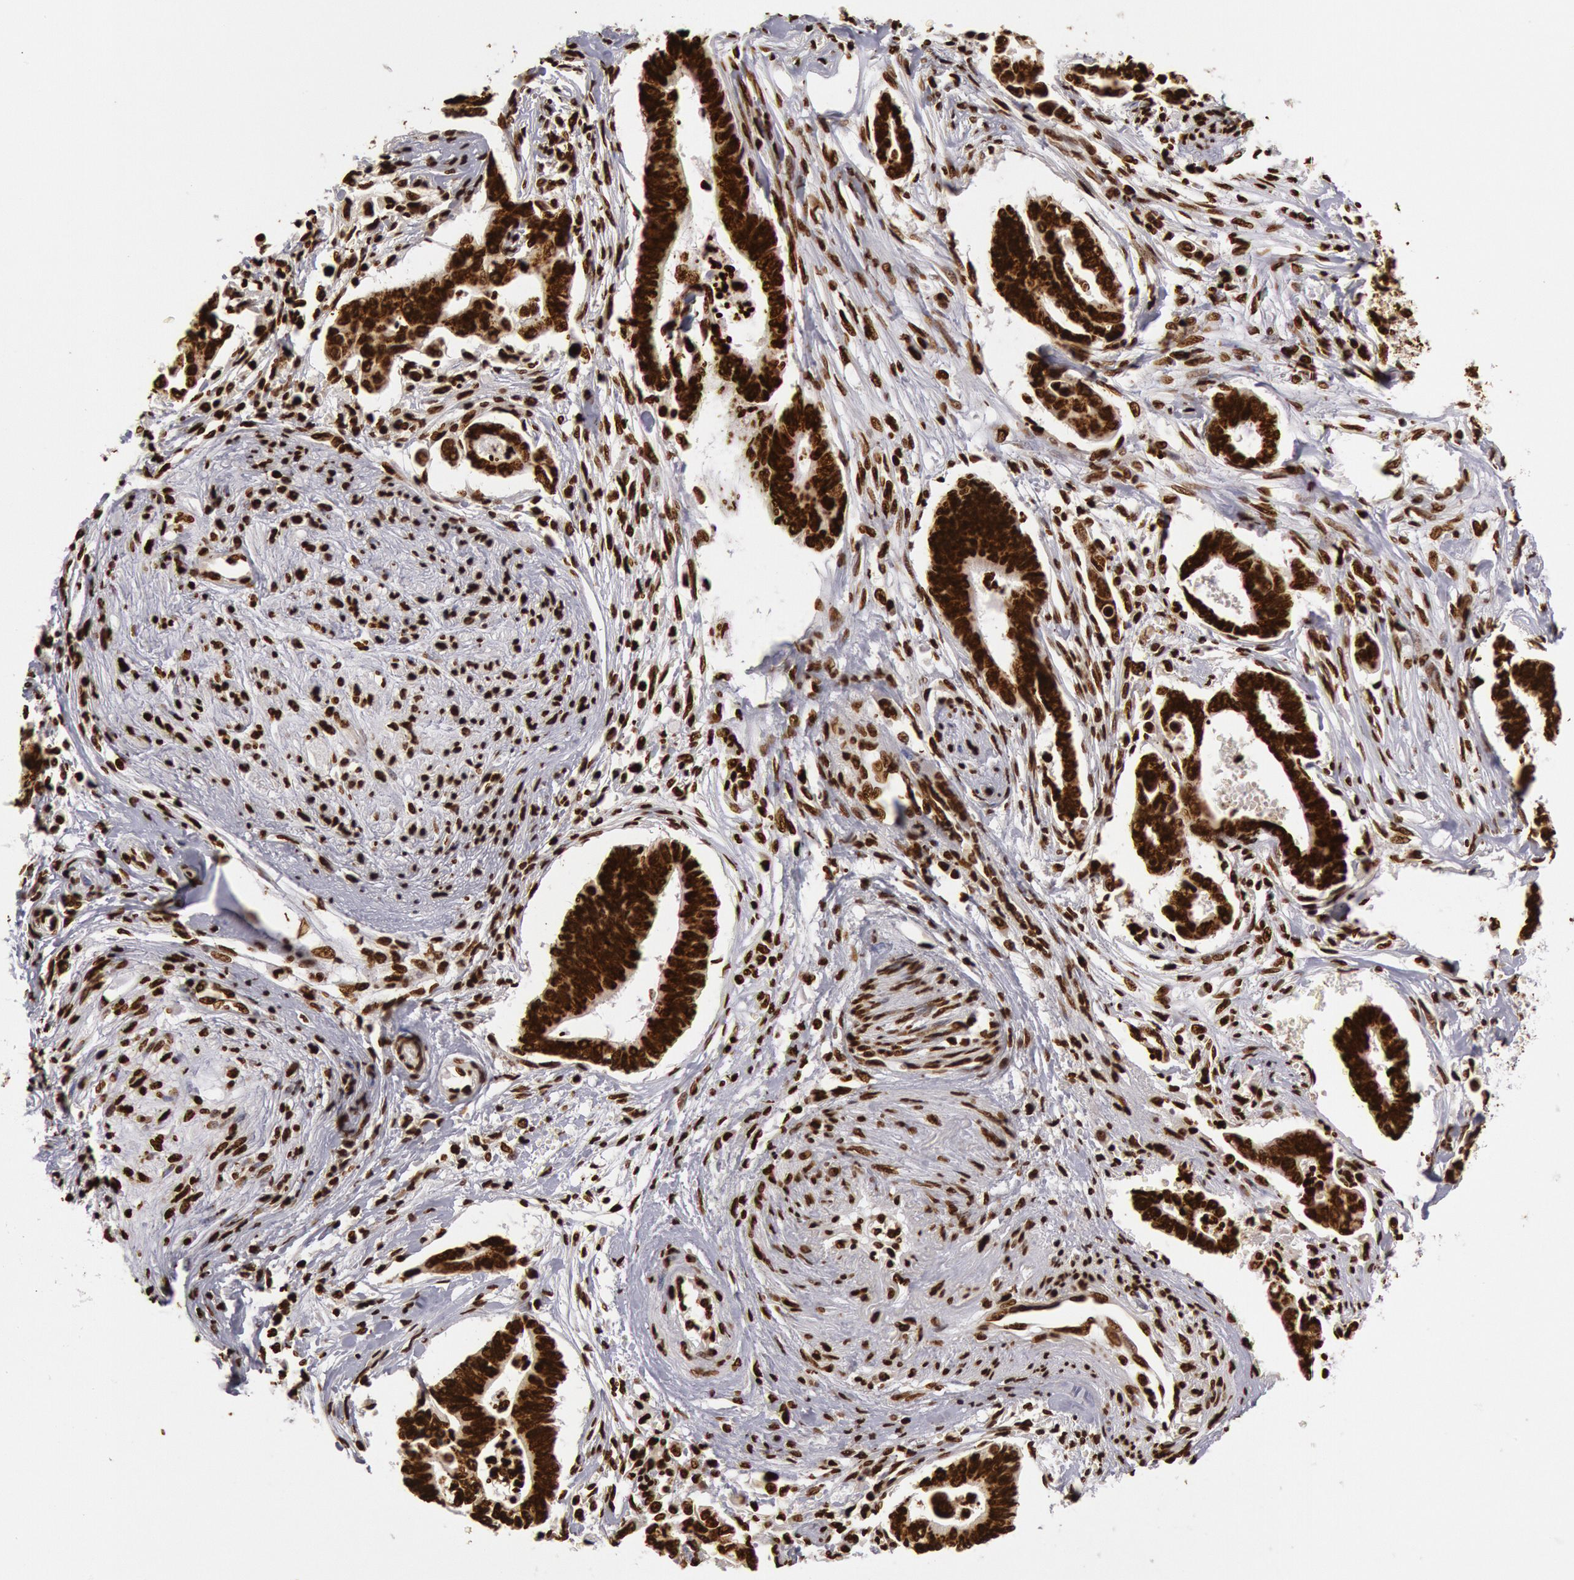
{"staining": {"intensity": "strong", "quantity": ">75%", "location": "nuclear"}, "tissue": "pancreatic cancer", "cell_type": "Tumor cells", "image_type": "cancer", "snomed": [{"axis": "morphology", "description": "Adenocarcinoma, NOS"}, {"axis": "topography", "description": "Pancreas"}], "caption": "This is a micrograph of immunohistochemistry (IHC) staining of pancreatic cancer, which shows strong staining in the nuclear of tumor cells.", "gene": "H3-4", "patient": {"sex": "female", "age": 70}}